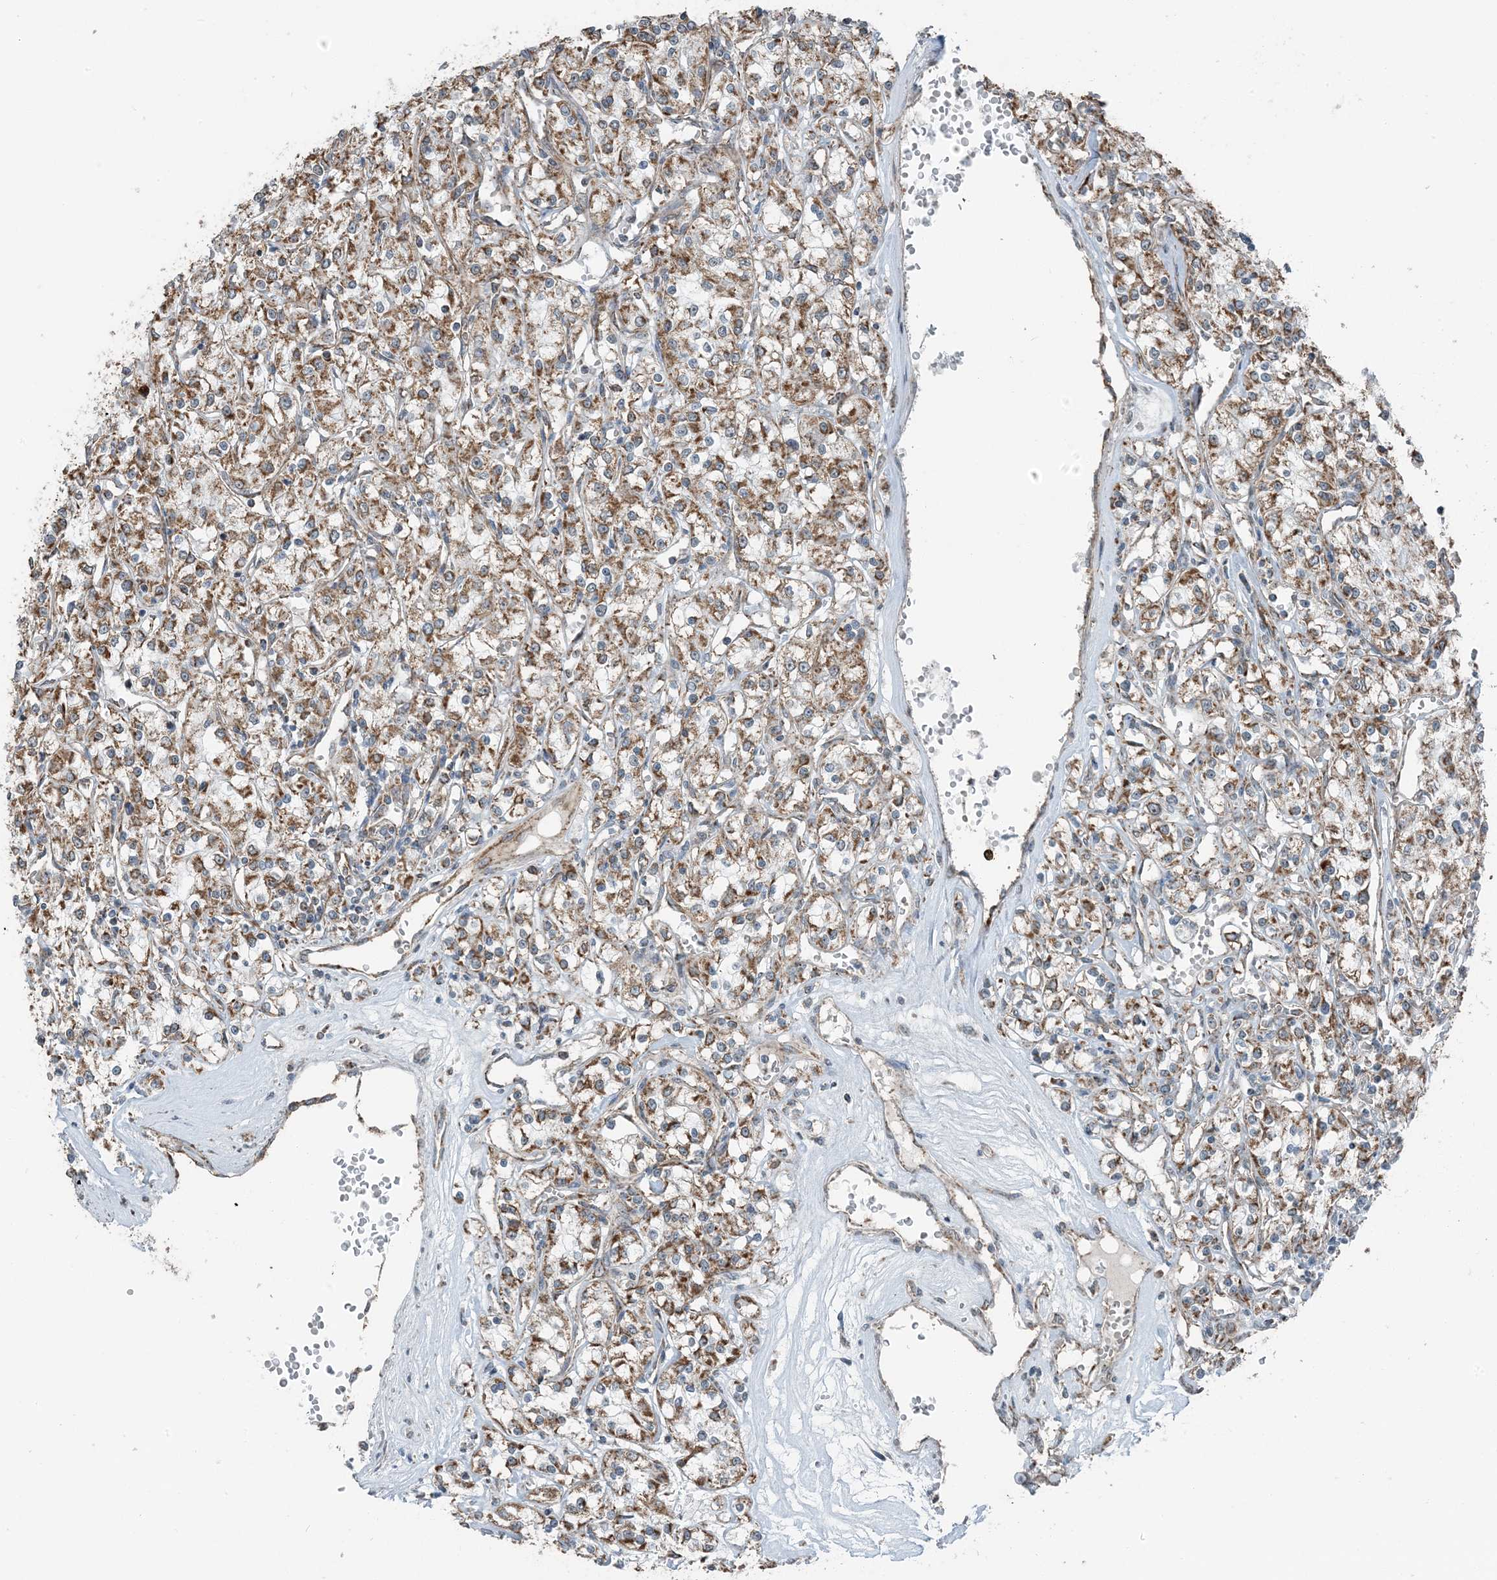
{"staining": {"intensity": "moderate", "quantity": ">75%", "location": "cytoplasmic/membranous"}, "tissue": "renal cancer", "cell_type": "Tumor cells", "image_type": "cancer", "snomed": [{"axis": "morphology", "description": "Adenocarcinoma, NOS"}, {"axis": "topography", "description": "Kidney"}], "caption": "Renal cancer (adenocarcinoma) stained with a protein marker displays moderate staining in tumor cells.", "gene": "PILRB", "patient": {"sex": "female", "age": 59}}